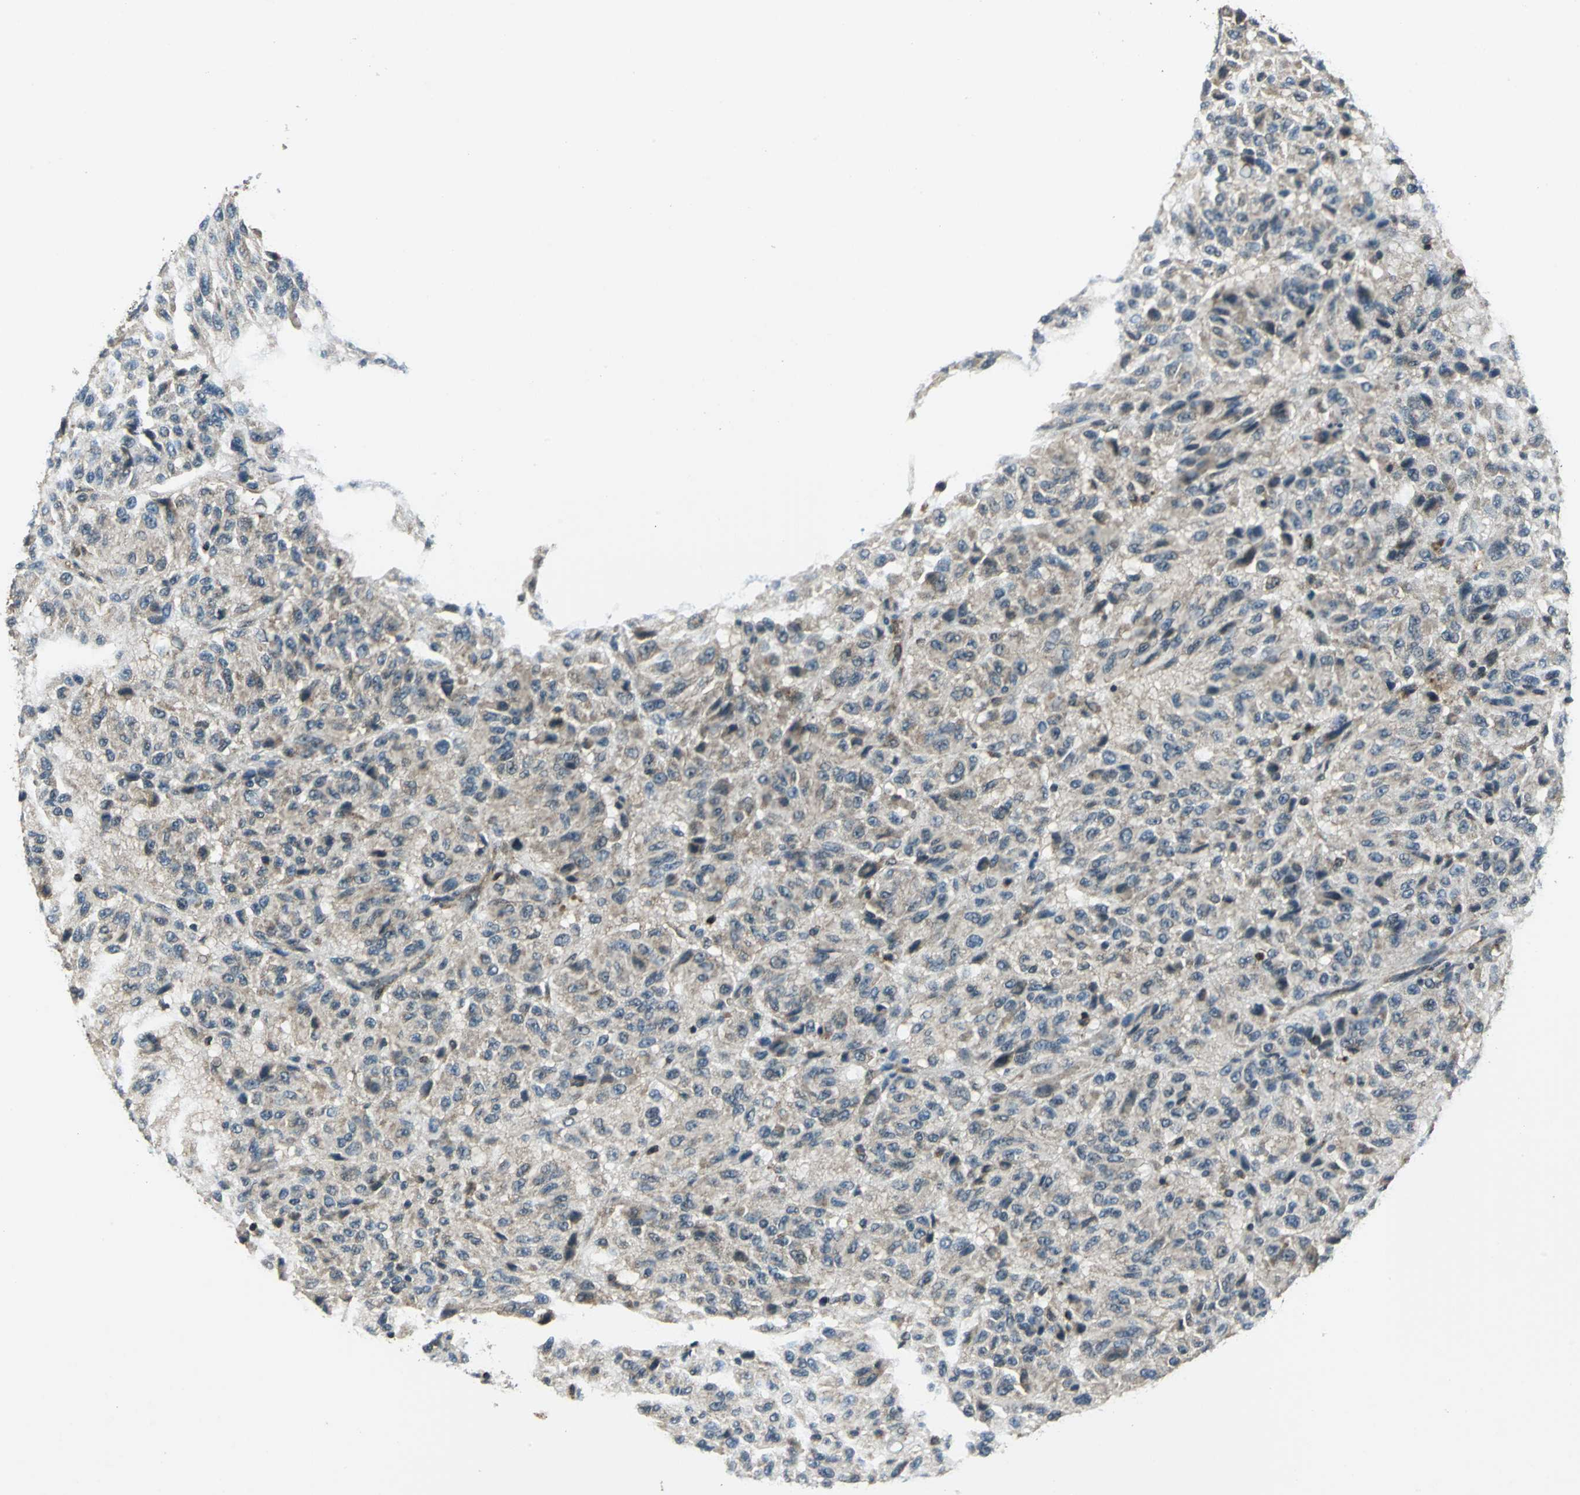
{"staining": {"intensity": "weak", "quantity": ">75%", "location": "cytoplasmic/membranous"}, "tissue": "melanoma", "cell_type": "Tumor cells", "image_type": "cancer", "snomed": [{"axis": "morphology", "description": "Malignant melanoma, Metastatic site"}, {"axis": "topography", "description": "Lung"}], "caption": "Melanoma stained with DAB immunohistochemistry exhibits low levels of weak cytoplasmic/membranous staining in about >75% of tumor cells.", "gene": "NUDT2", "patient": {"sex": "male", "age": 64}}